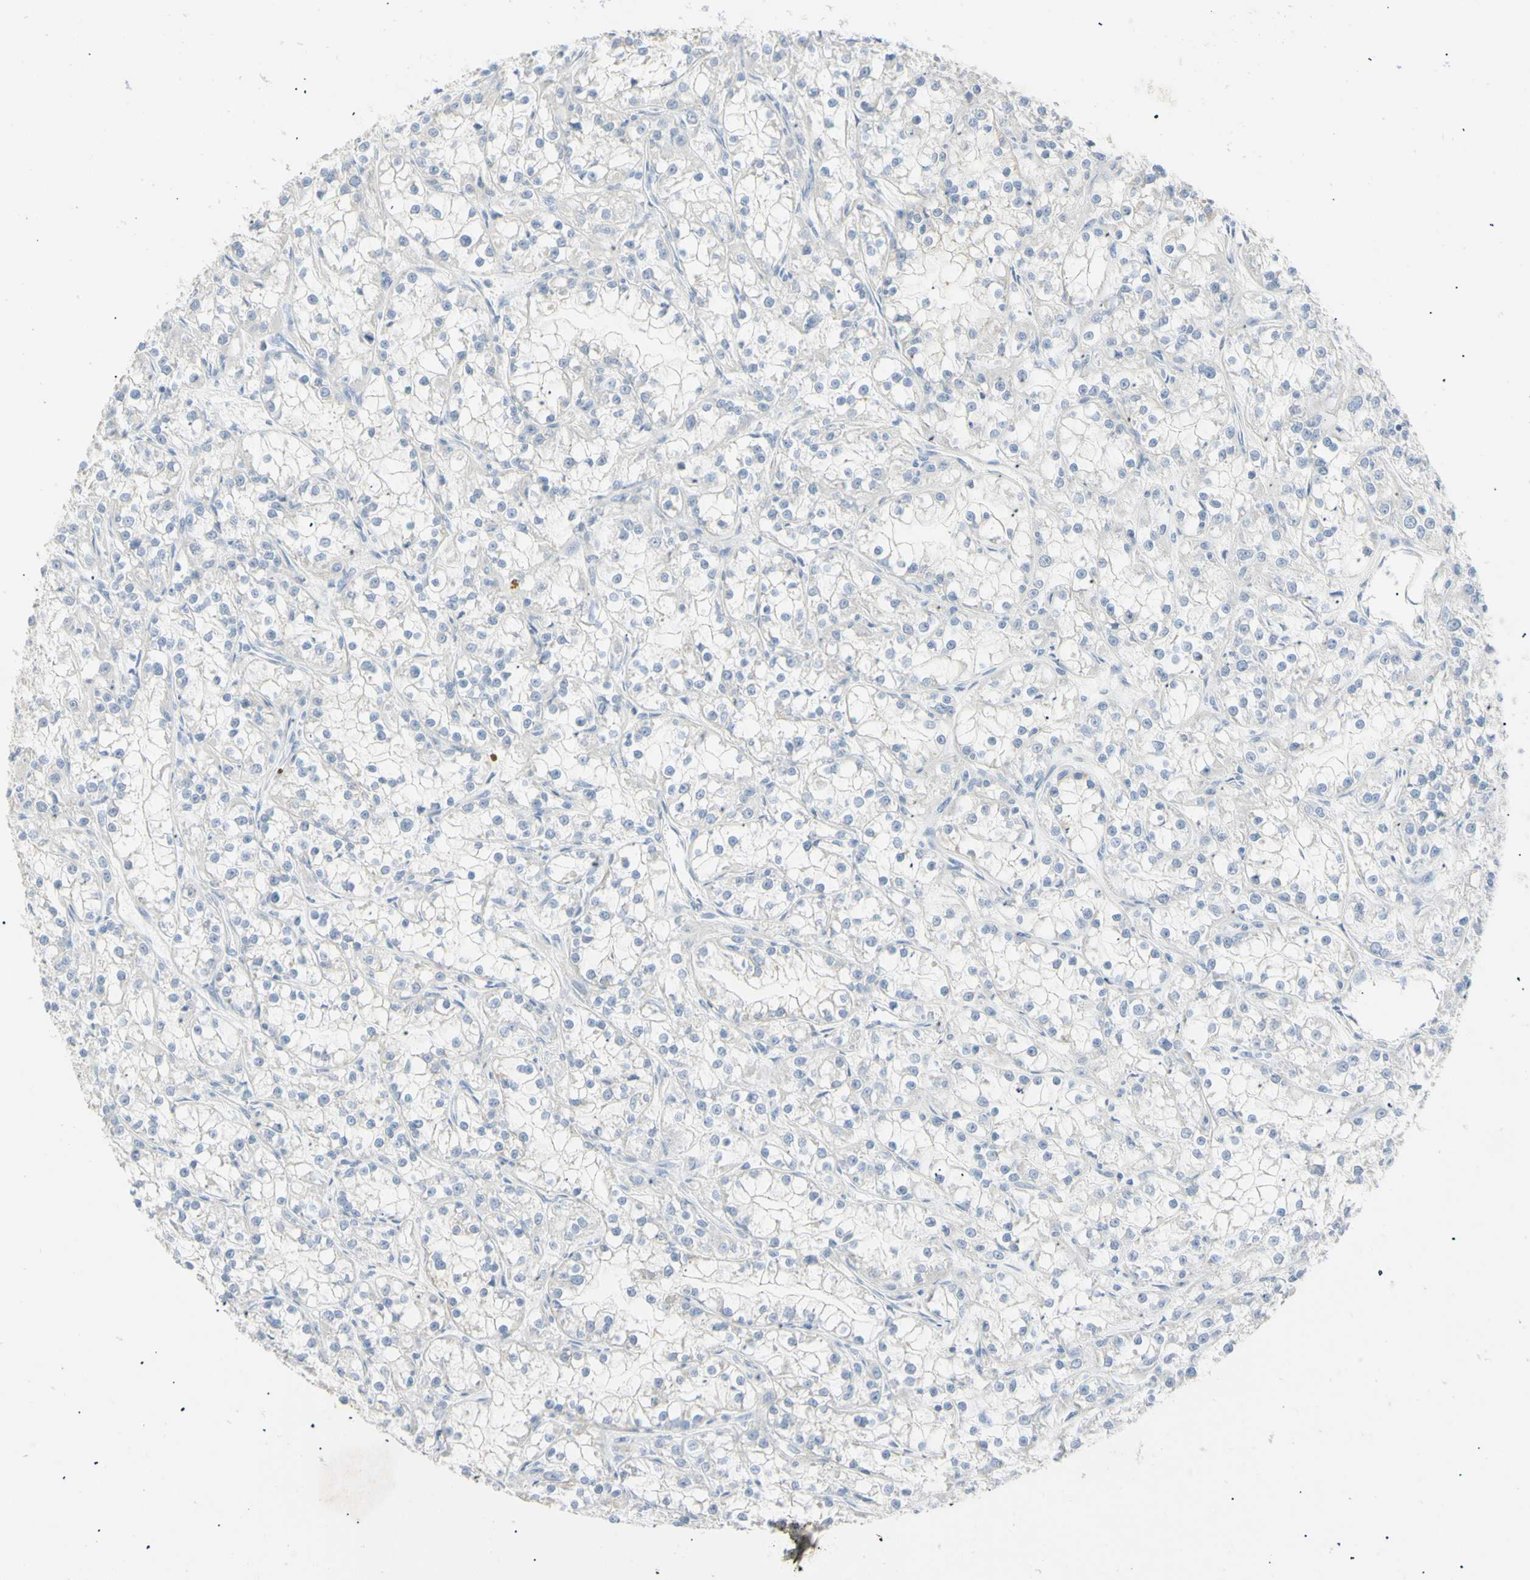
{"staining": {"intensity": "negative", "quantity": "none", "location": "none"}, "tissue": "renal cancer", "cell_type": "Tumor cells", "image_type": "cancer", "snomed": [{"axis": "morphology", "description": "Adenocarcinoma, NOS"}, {"axis": "topography", "description": "Kidney"}], "caption": "High magnification brightfield microscopy of adenocarcinoma (renal) stained with DAB (3,3'-diaminobenzidine) (brown) and counterstained with hematoxylin (blue): tumor cells show no significant positivity.", "gene": "B4GALNT3", "patient": {"sex": "female", "age": 52}}